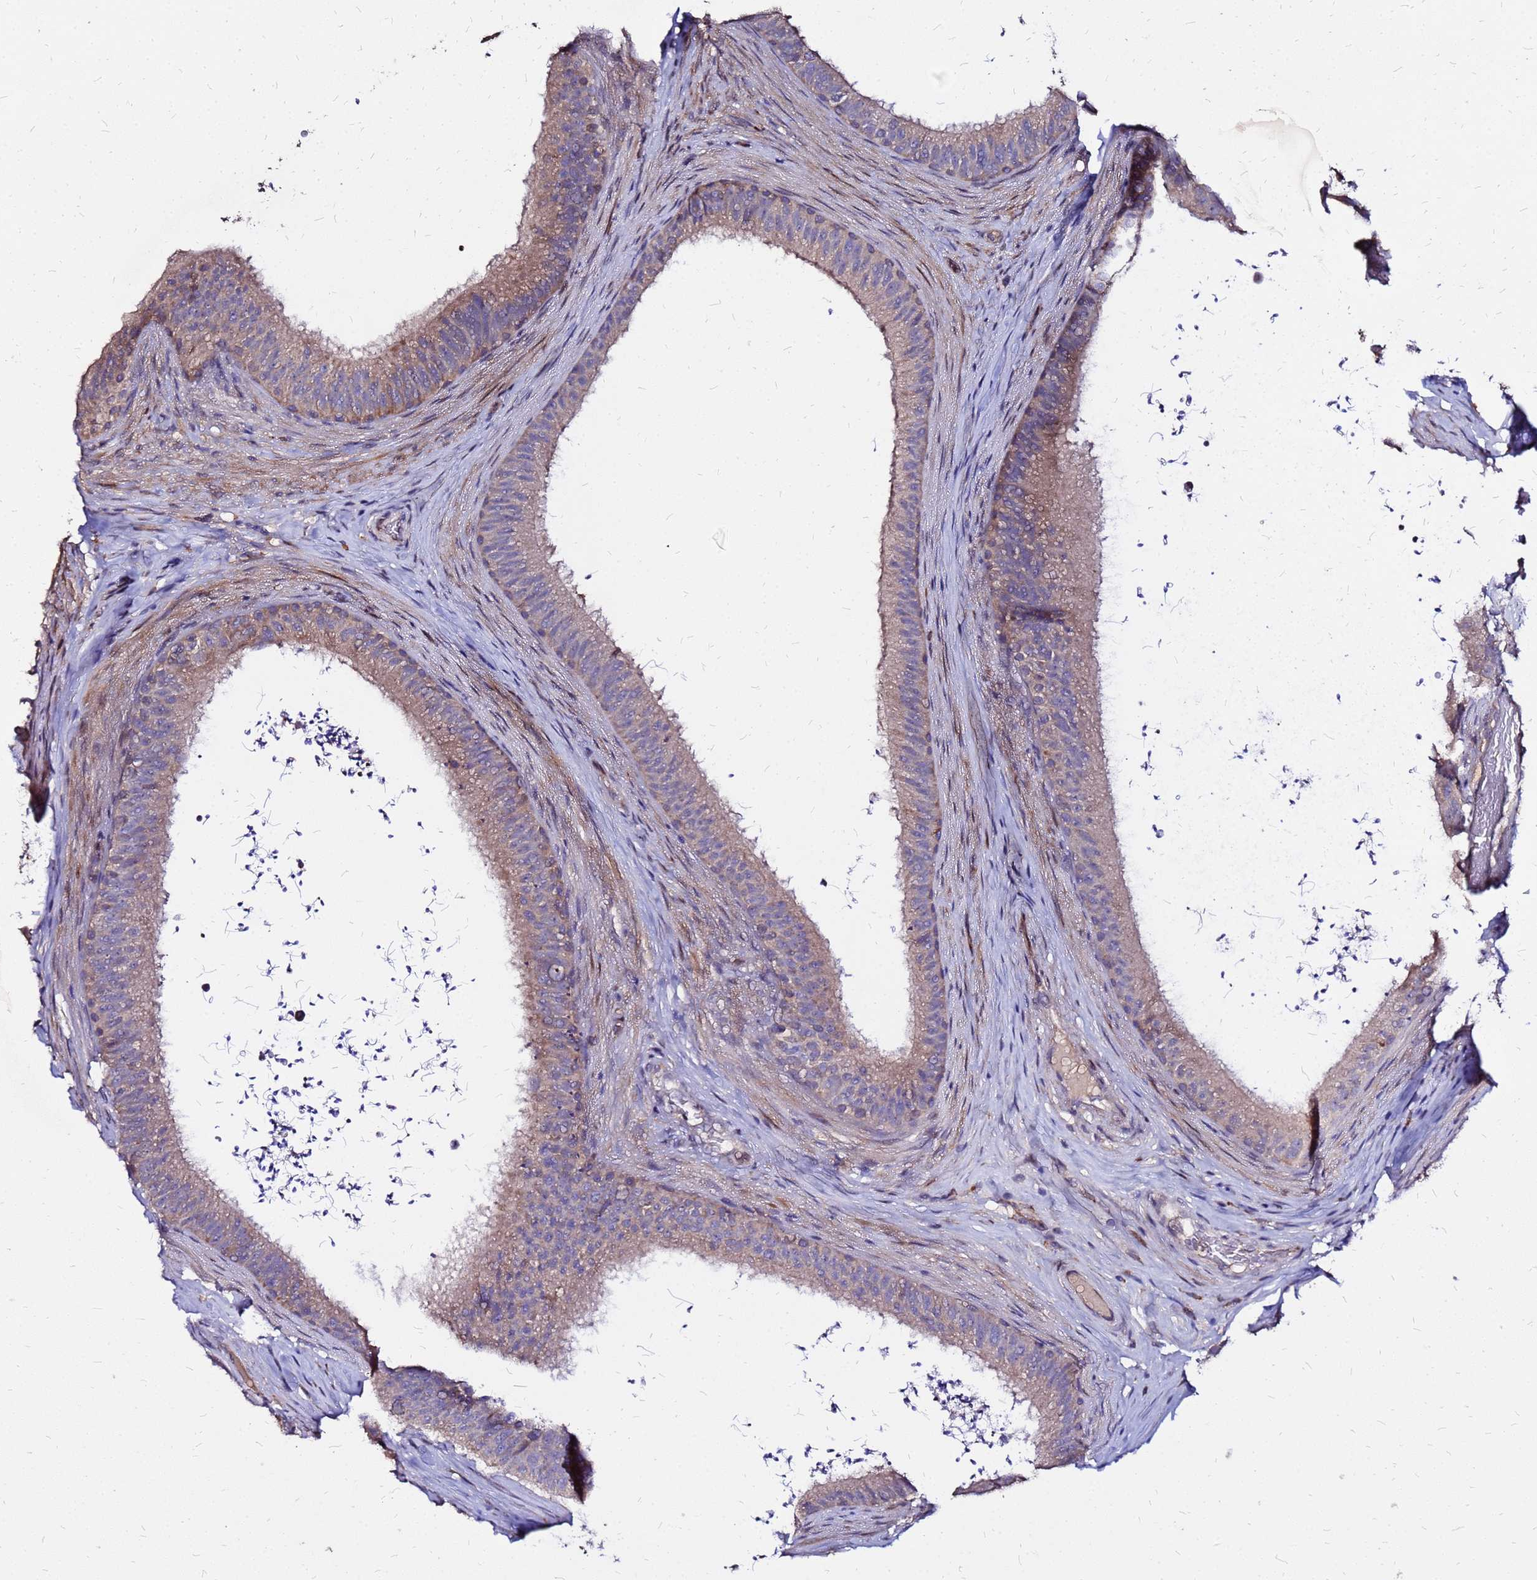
{"staining": {"intensity": "moderate", "quantity": "25%-75%", "location": "cytoplasmic/membranous"}, "tissue": "epididymis", "cell_type": "Glandular cells", "image_type": "normal", "snomed": [{"axis": "morphology", "description": "Normal tissue, NOS"}, {"axis": "topography", "description": "Testis"}, {"axis": "topography", "description": "Epididymis"}], "caption": "Unremarkable epididymis was stained to show a protein in brown. There is medium levels of moderate cytoplasmic/membranous expression in approximately 25%-75% of glandular cells. (DAB (3,3'-diaminobenzidine) IHC with brightfield microscopy, high magnification).", "gene": "ARHGEF35", "patient": {"sex": "male", "age": 41}}